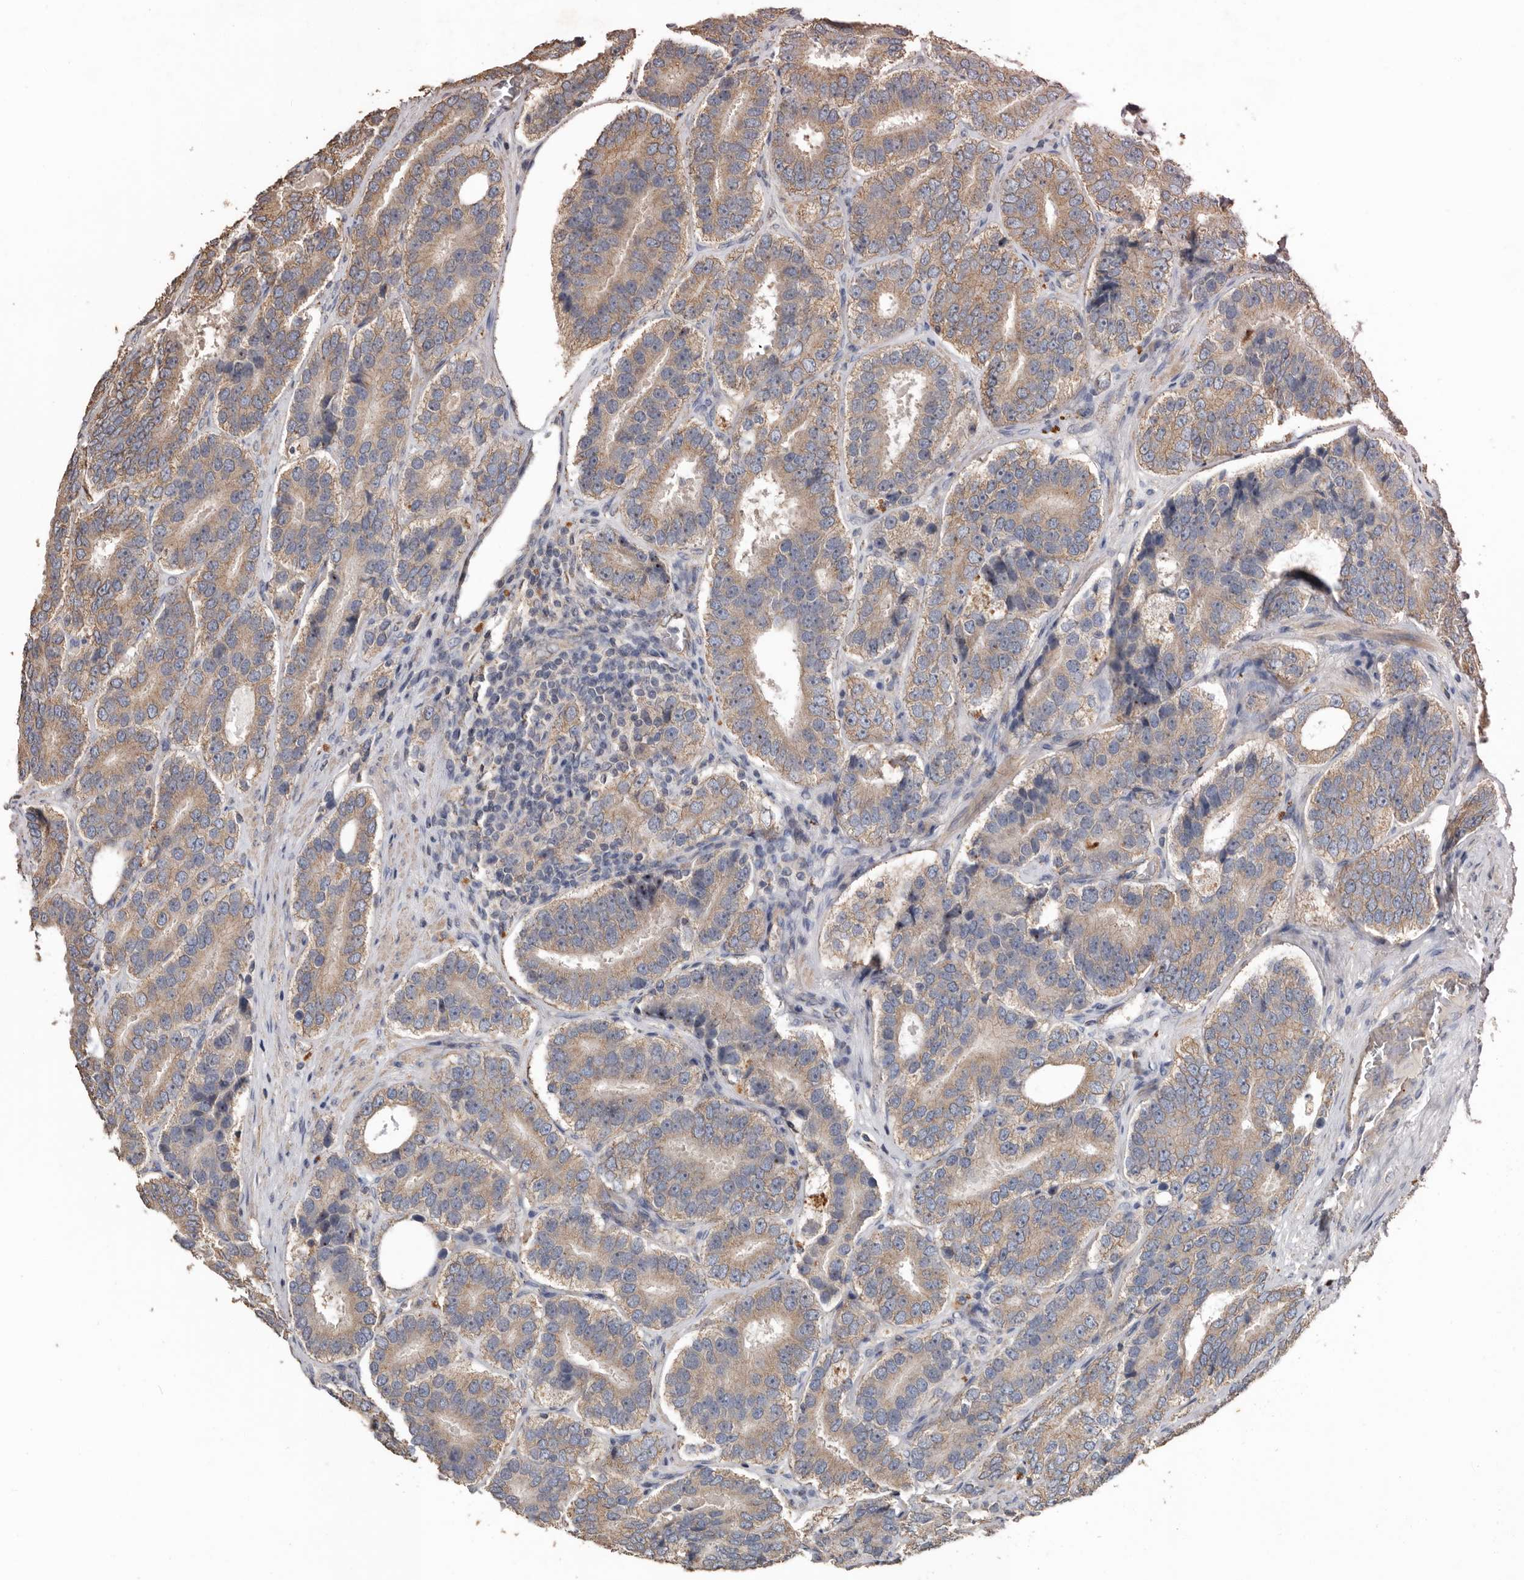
{"staining": {"intensity": "weak", "quantity": ">75%", "location": "cytoplasmic/membranous"}, "tissue": "prostate cancer", "cell_type": "Tumor cells", "image_type": "cancer", "snomed": [{"axis": "morphology", "description": "Adenocarcinoma, High grade"}, {"axis": "topography", "description": "Prostate"}], "caption": "The histopathology image shows immunohistochemical staining of prostate cancer. There is weak cytoplasmic/membranous staining is identified in approximately >75% of tumor cells.", "gene": "HYAL4", "patient": {"sex": "male", "age": 56}}